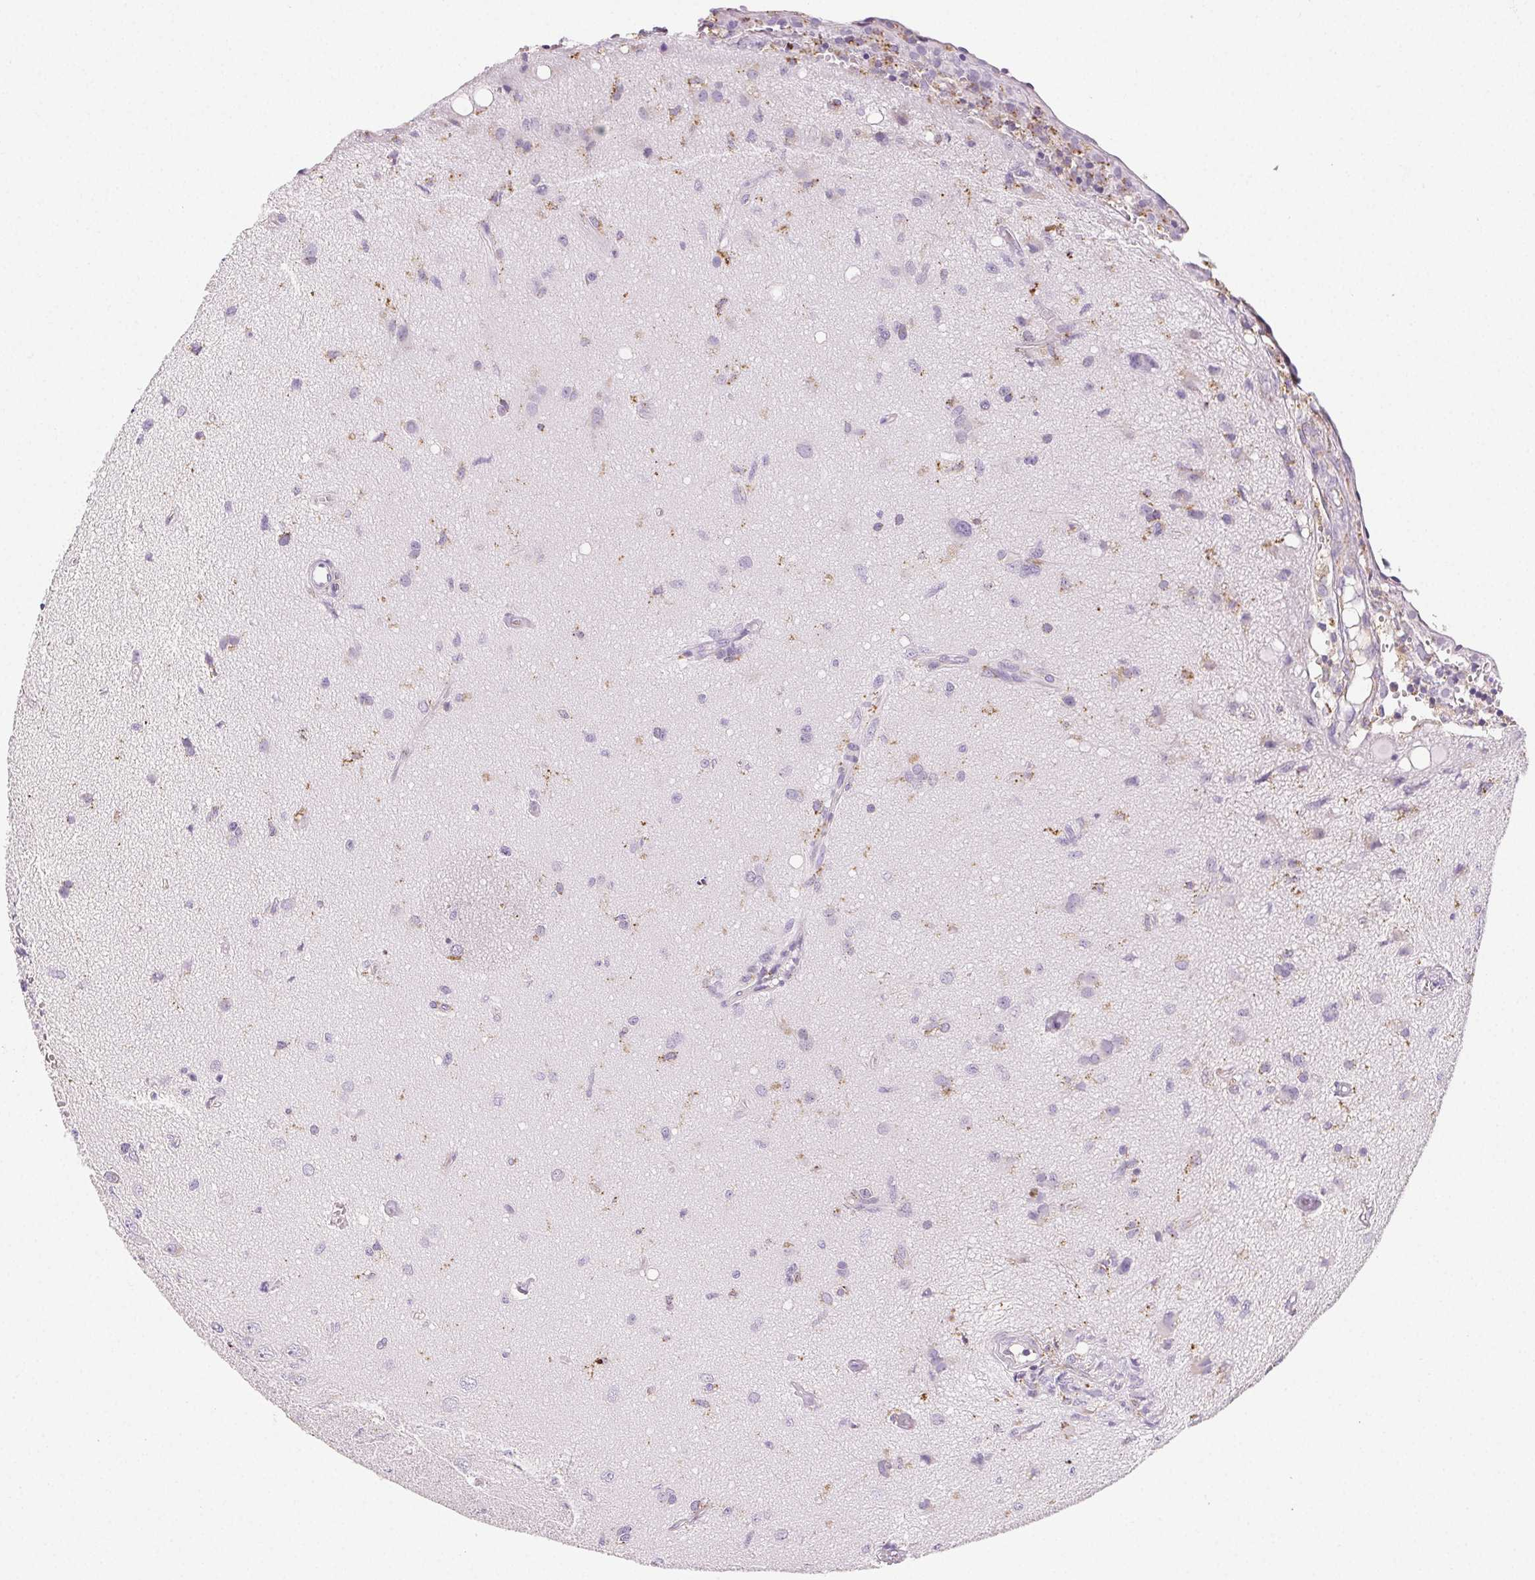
{"staining": {"intensity": "negative", "quantity": "none", "location": "none"}, "tissue": "glioma", "cell_type": "Tumor cells", "image_type": "cancer", "snomed": [{"axis": "morphology", "description": "Glioma, malignant, High grade"}, {"axis": "topography", "description": "Brain"}], "caption": "Tumor cells are negative for brown protein staining in malignant glioma (high-grade).", "gene": "LIPA", "patient": {"sex": "male", "age": 67}}